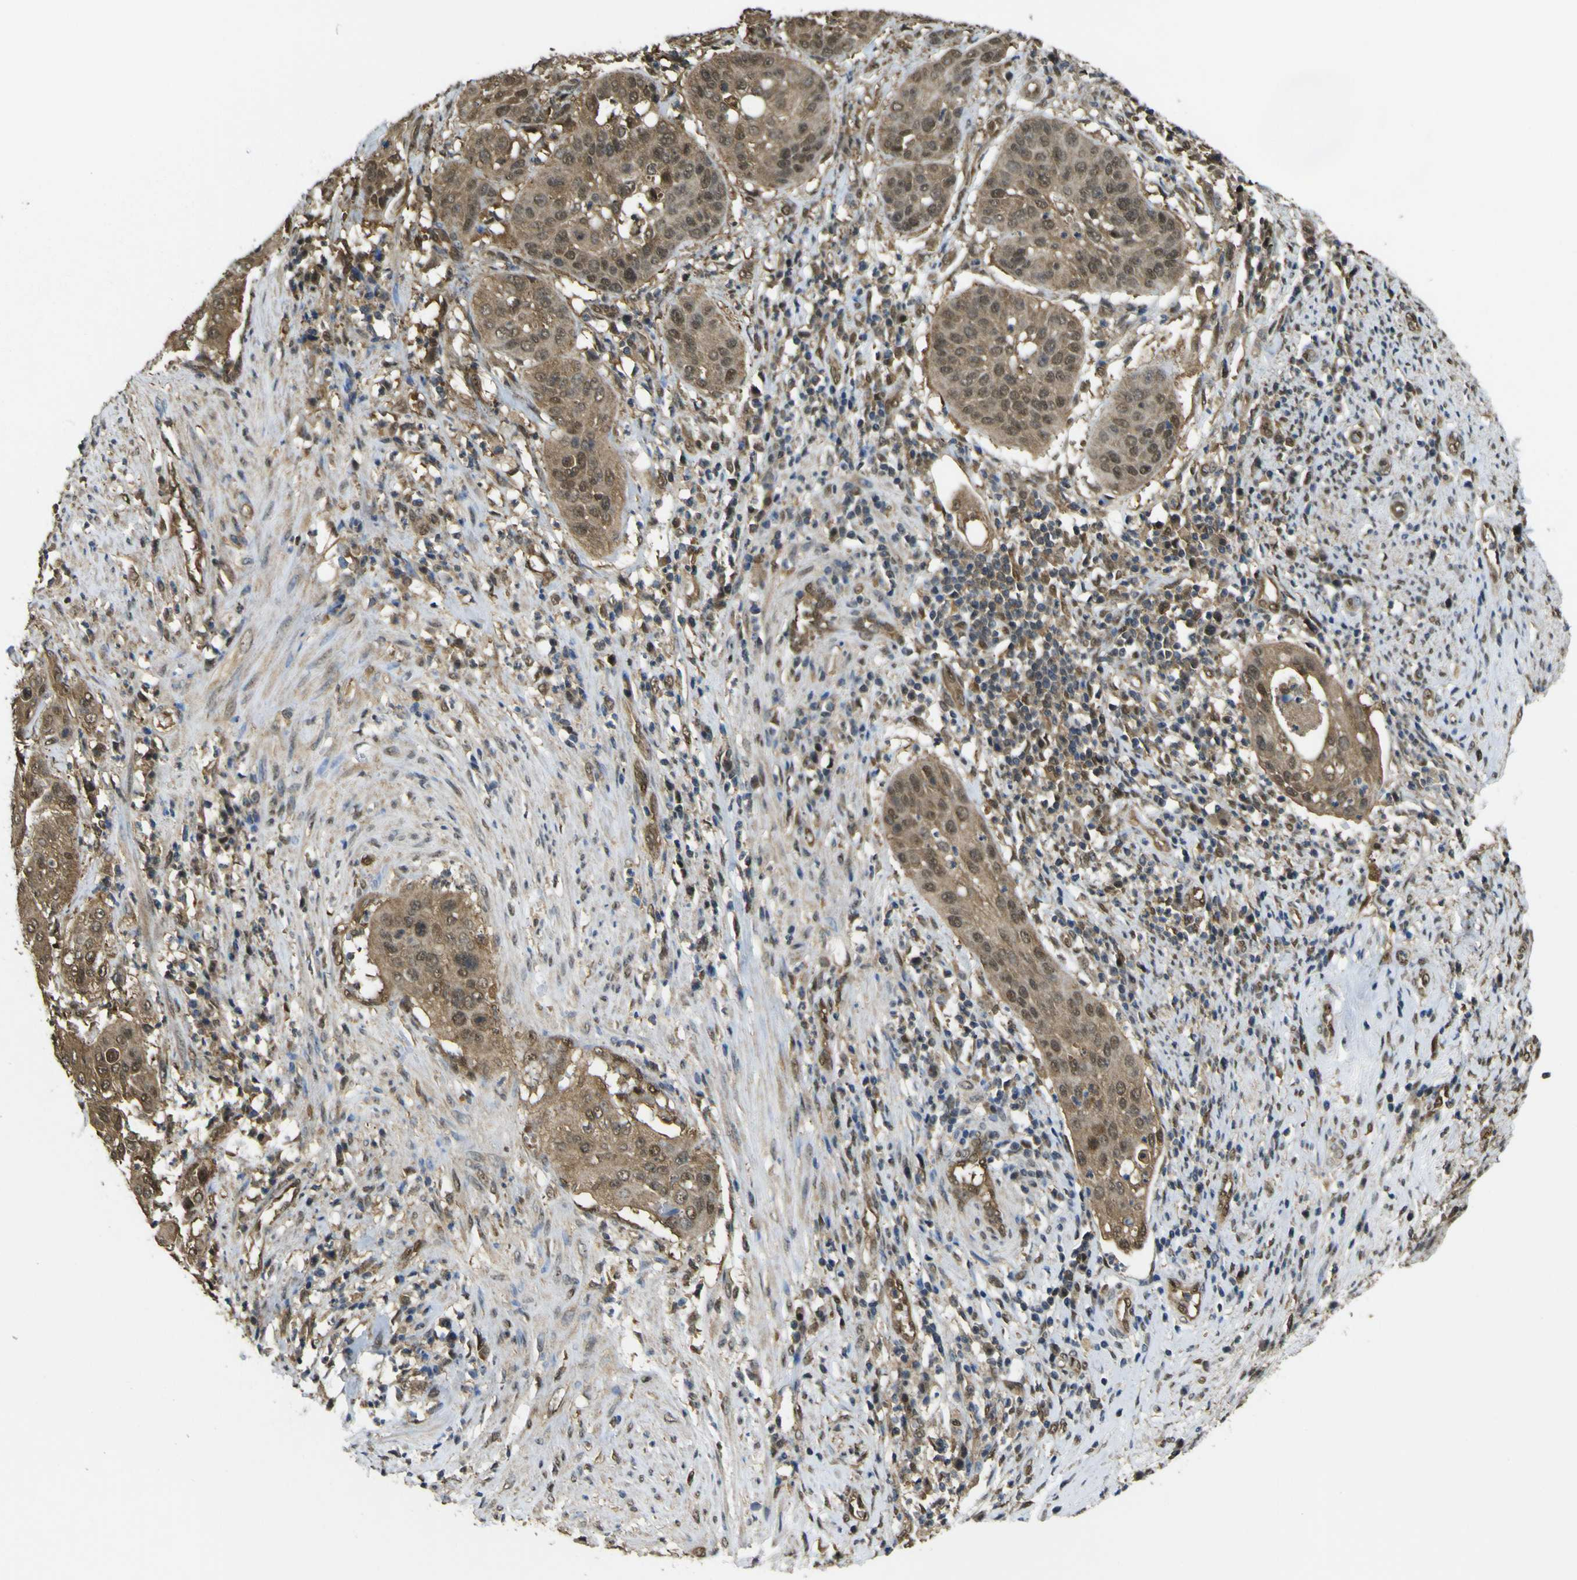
{"staining": {"intensity": "moderate", "quantity": ">75%", "location": "cytoplasmic/membranous"}, "tissue": "cervical cancer", "cell_type": "Tumor cells", "image_type": "cancer", "snomed": [{"axis": "morphology", "description": "Normal tissue, NOS"}, {"axis": "morphology", "description": "Squamous cell carcinoma, NOS"}, {"axis": "topography", "description": "Cervix"}], "caption": "Cervical cancer (squamous cell carcinoma) was stained to show a protein in brown. There is medium levels of moderate cytoplasmic/membranous staining in approximately >75% of tumor cells. (brown staining indicates protein expression, while blue staining denotes nuclei).", "gene": "YWHAG", "patient": {"sex": "female", "age": 39}}